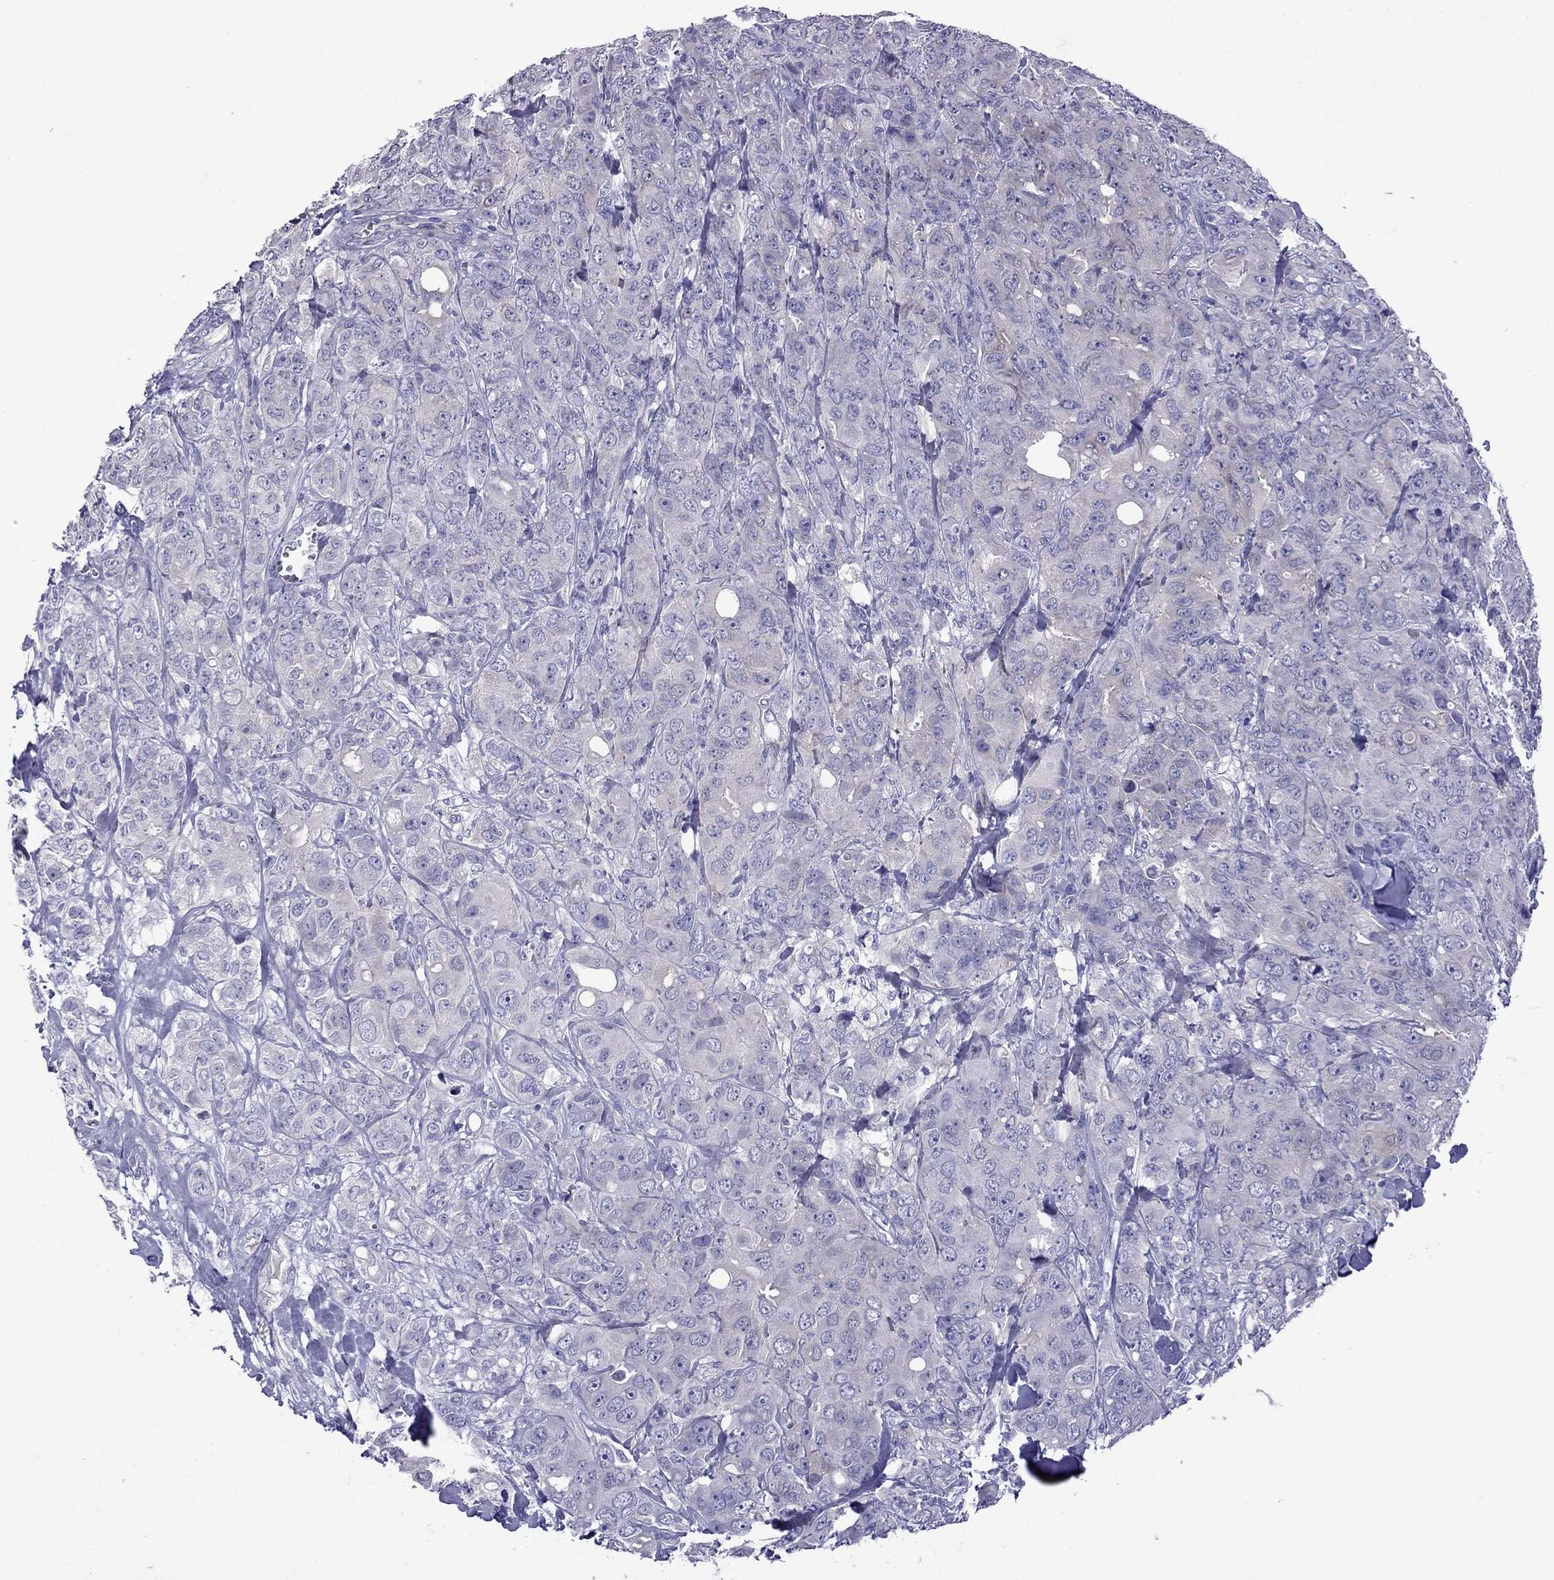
{"staining": {"intensity": "negative", "quantity": "none", "location": "none"}, "tissue": "breast cancer", "cell_type": "Tumor cells", "image_type": "cancer", "snomed": [{"axis": "morphology", "description": "Duct carcinoma"}, {"axis": "topography", "description": "Breast"}], "caption": "A micrograph of breast invasive ductal carcinoma stained for a protein exhibits no brown staining in tumor cells.", "gene": "STAR", "patient": {"sex": "female", "age": 43}}